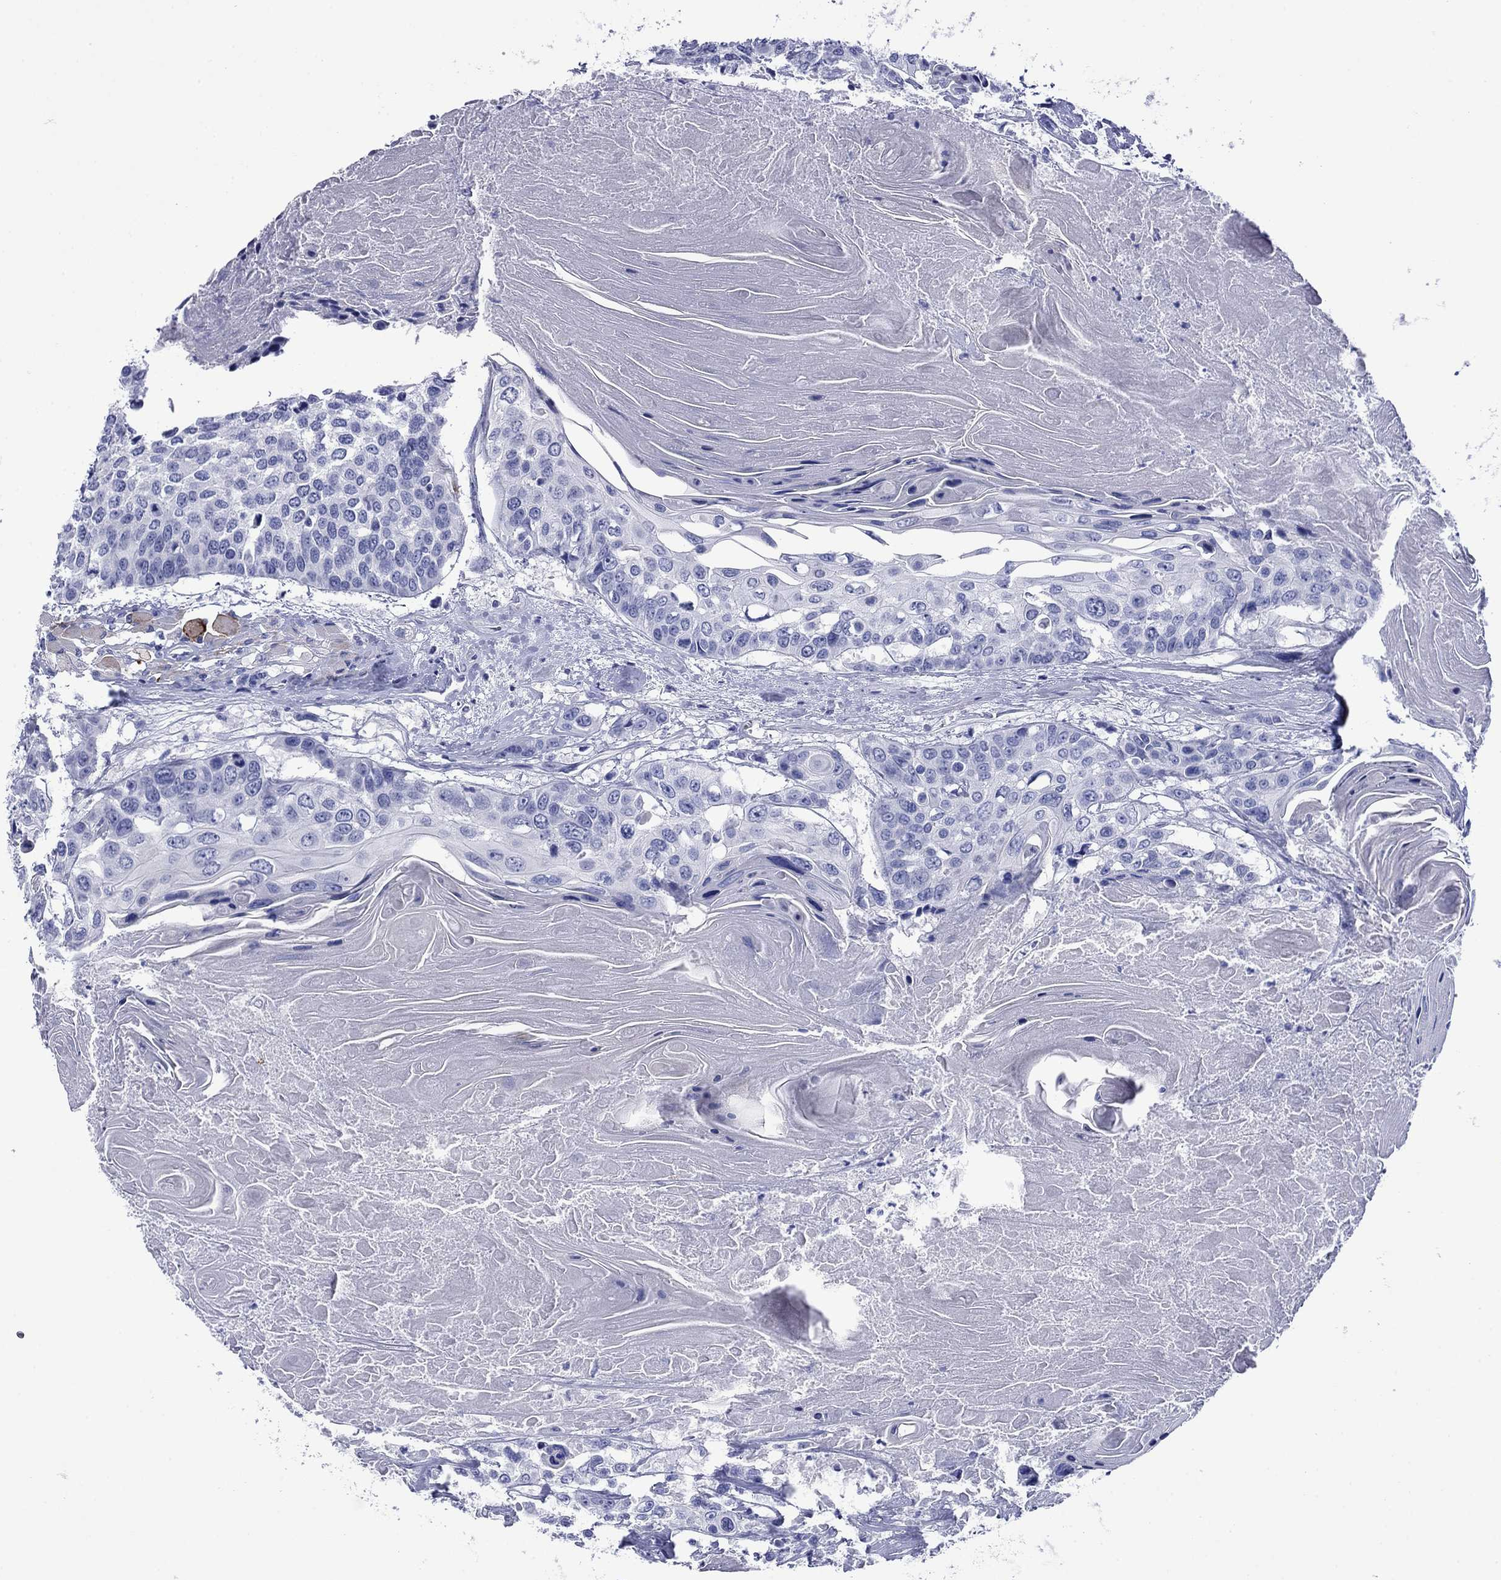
{"staining": {"intensity": "negative", "quantity": "none", "location": "none"}, "tissue": "head and neck cancer", "cell_type": "Tumor cells", "image_type": "cancer", "snomed": [{"axis": "morphology", "description": "Squamous cell carcinoma, NOS"}, {"axis": "topography", "description": "Oral tissue"}, {"axis": "topography", "description": "Head-Neck"}], "caption": "Human squamous cell carcinoma (head and neck) stained for a protein using immunohistochemistry (IHC) reveals no expression in tumor cells.", "gene": "ROM1", "patient": {"sex": "male", "age": 56}}